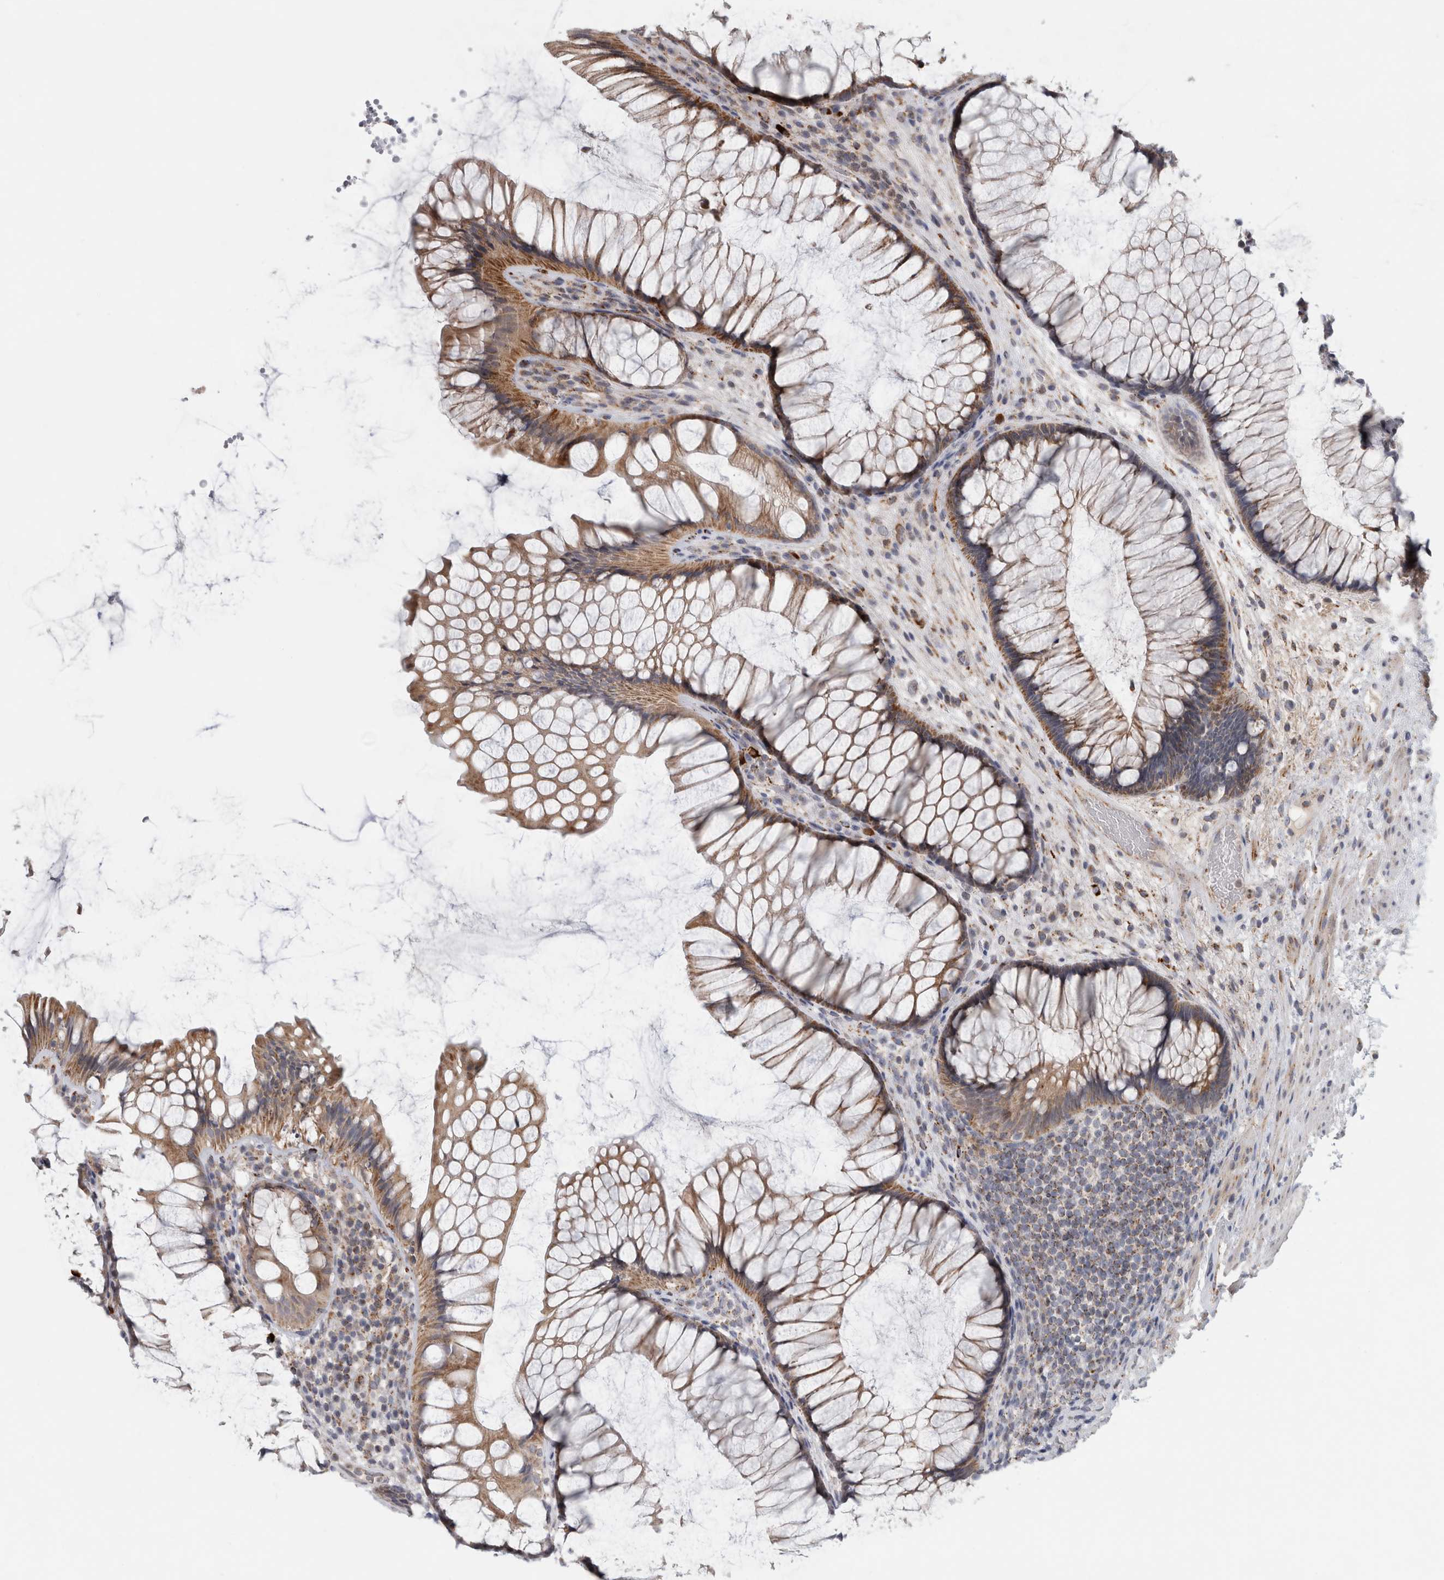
{"staining": {"intensity": "moderate", "quantity": ">75%", "location": "cytoplasmic/membranous"}, "tissue": "rectum", "cell_type": "Glandular cells", "image_type": "normal", "snomed": [{"axis": "morphology", "description": "Normal tissue, NOS"}, {"axis": "topography", "description": "Rectum"}], "caption": "This is a histology image of immunohistochemistry staining of benign rectum, which shows moderate positivity in the cytoplasmic/membranous of glandular cells.", "gene": "RAB18", "patient": {"sex": "male", "age": 51}}